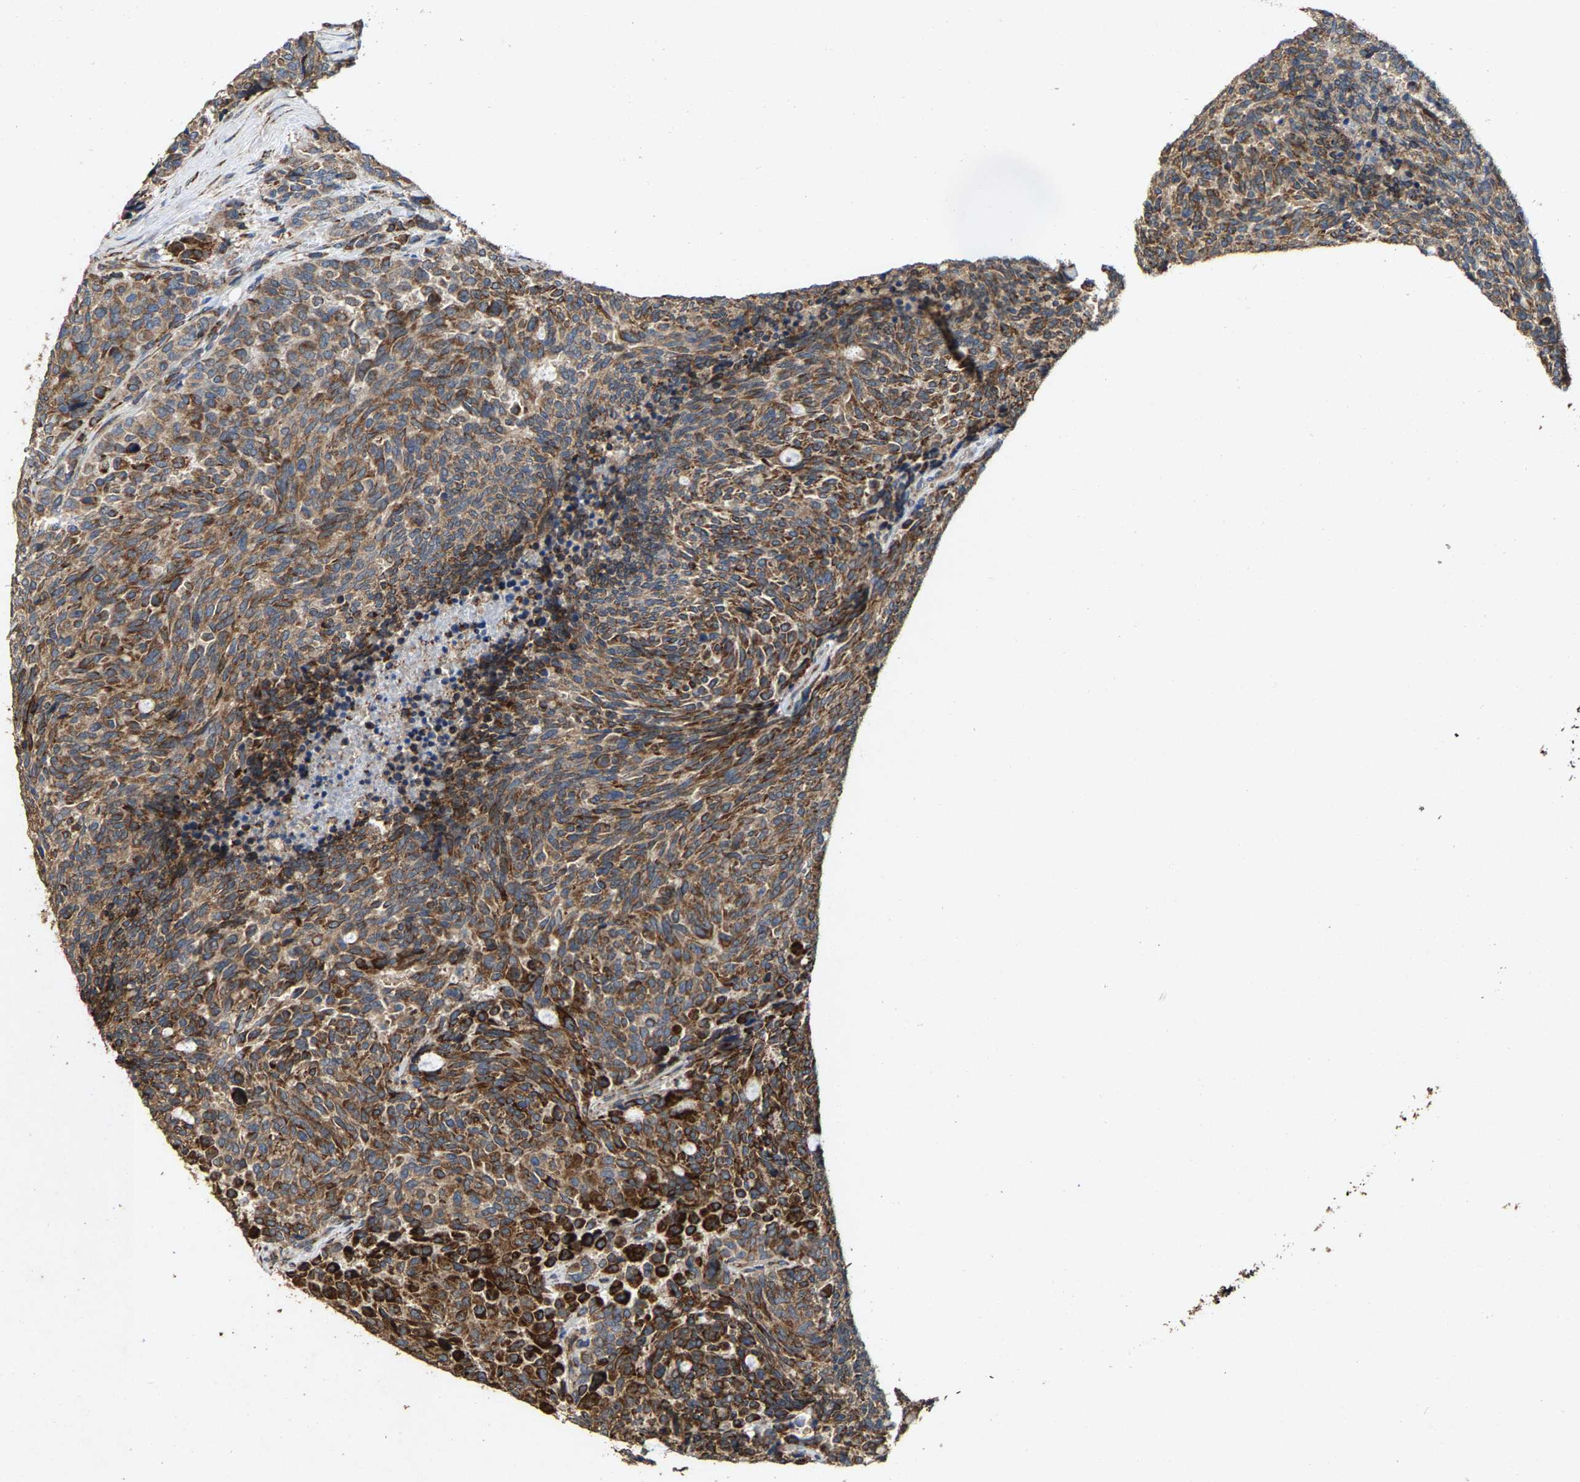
{"staining": {"intensity": "strong", "quantity": ">75%", "location": "cytoplasmic/membranous"}, "tissue": "carcinoid", "cell_type": "Tumor cells", "image_type": "cancer", "snomed": [{"axis": "morphology", "description": "Carcinoid, malignant, NOS"}, {"axis": "topography", "description": "Pancreas"}], "caption": "Protein positivity by IHC demonstrates strong cytoplasmic/membranous positivity in approximately >75% of tumor cells in malignant carcinoid.", "gene": "FGD3", "patient": {"sex": "female", "age": 54}}